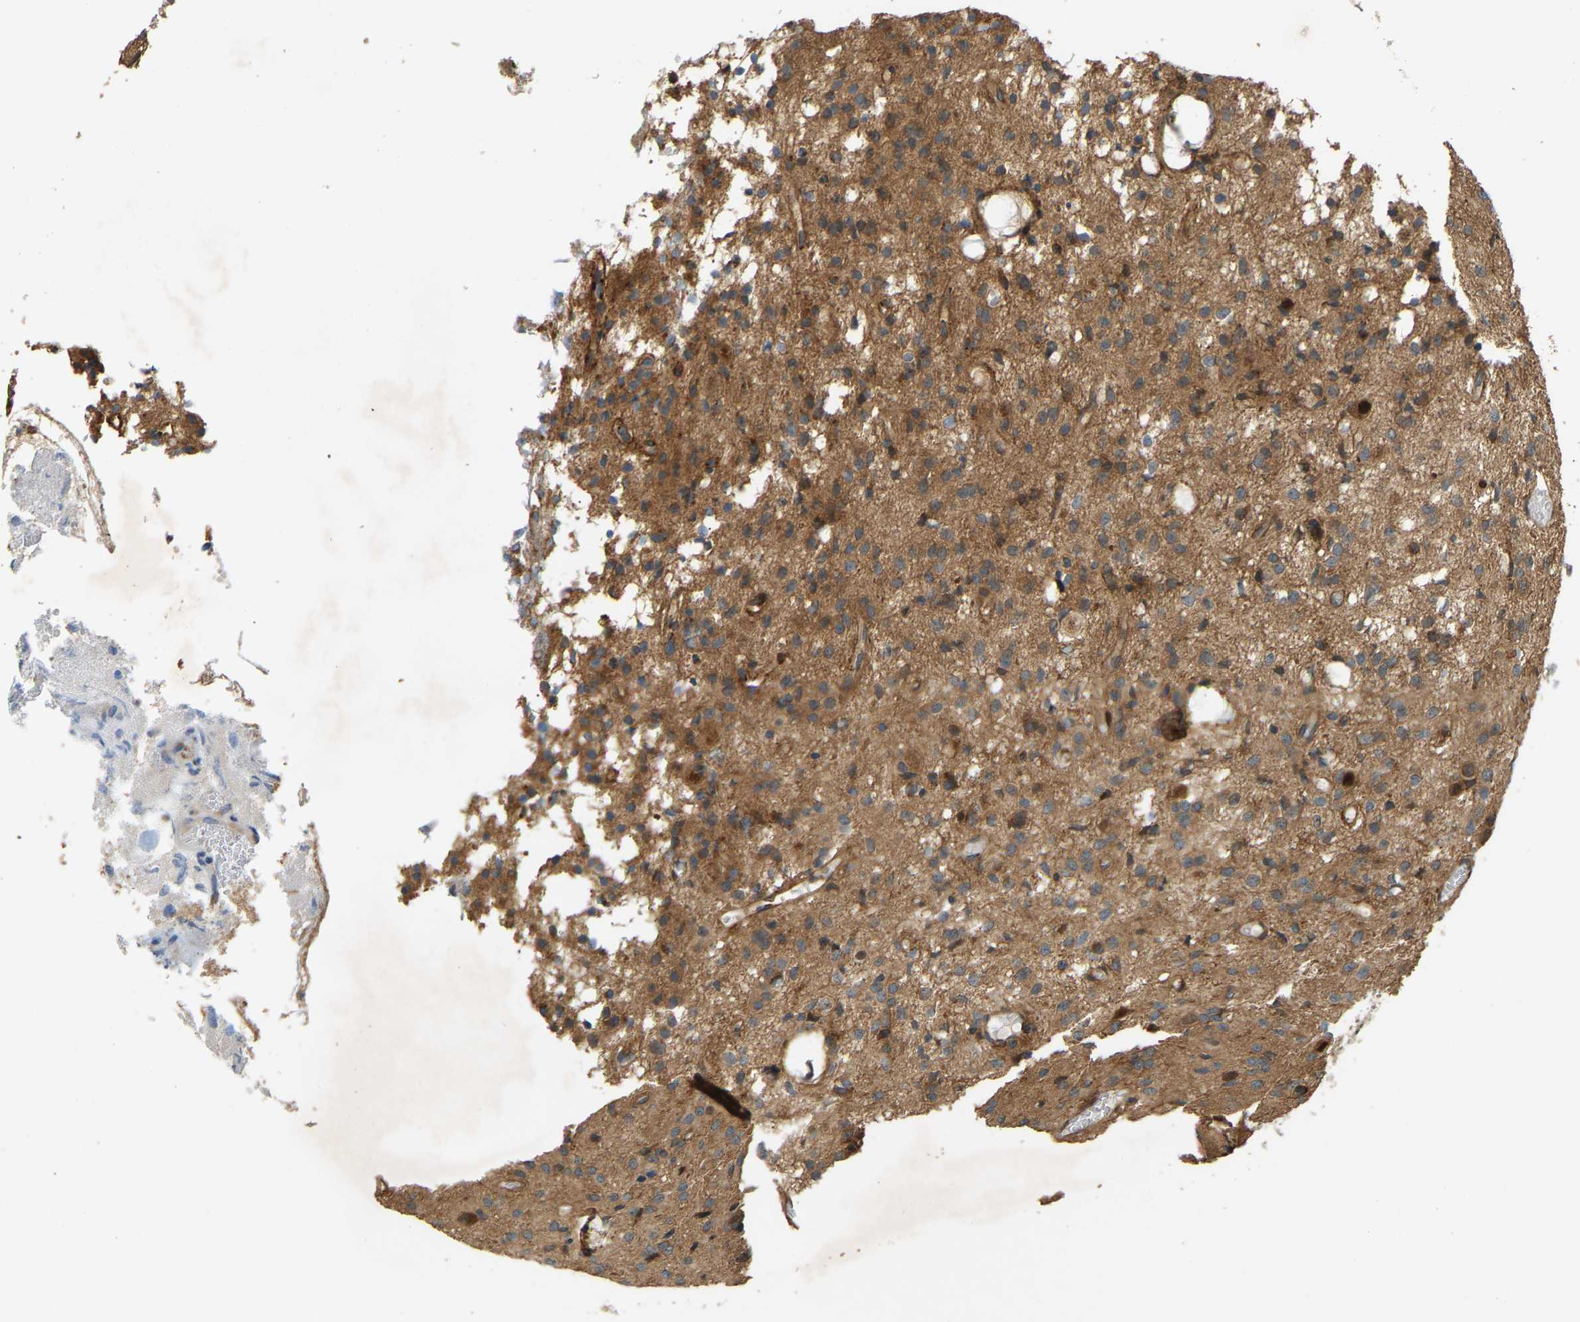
{"staining": {"intensity": "moderate", "quantity": ">75%", "location": "cytoplasmic/membranous"}, "tissue": "glioma", "cell_type": "Tumor cells", "image_type": "cancer", "snomed": [{"axis": "morphology", "description": "Glioma, malignant, High grade"}, {"axis": "topography", "description": "Brain"}], "caption": "Malignant glioma (high-grade) stained for a protein (brown) exhibits moderate cytoplasmic/membranous positive expression in about >75% of tumor cells.", "gene": "GOPC", "patient": {"sex": "male", "age": 47}}